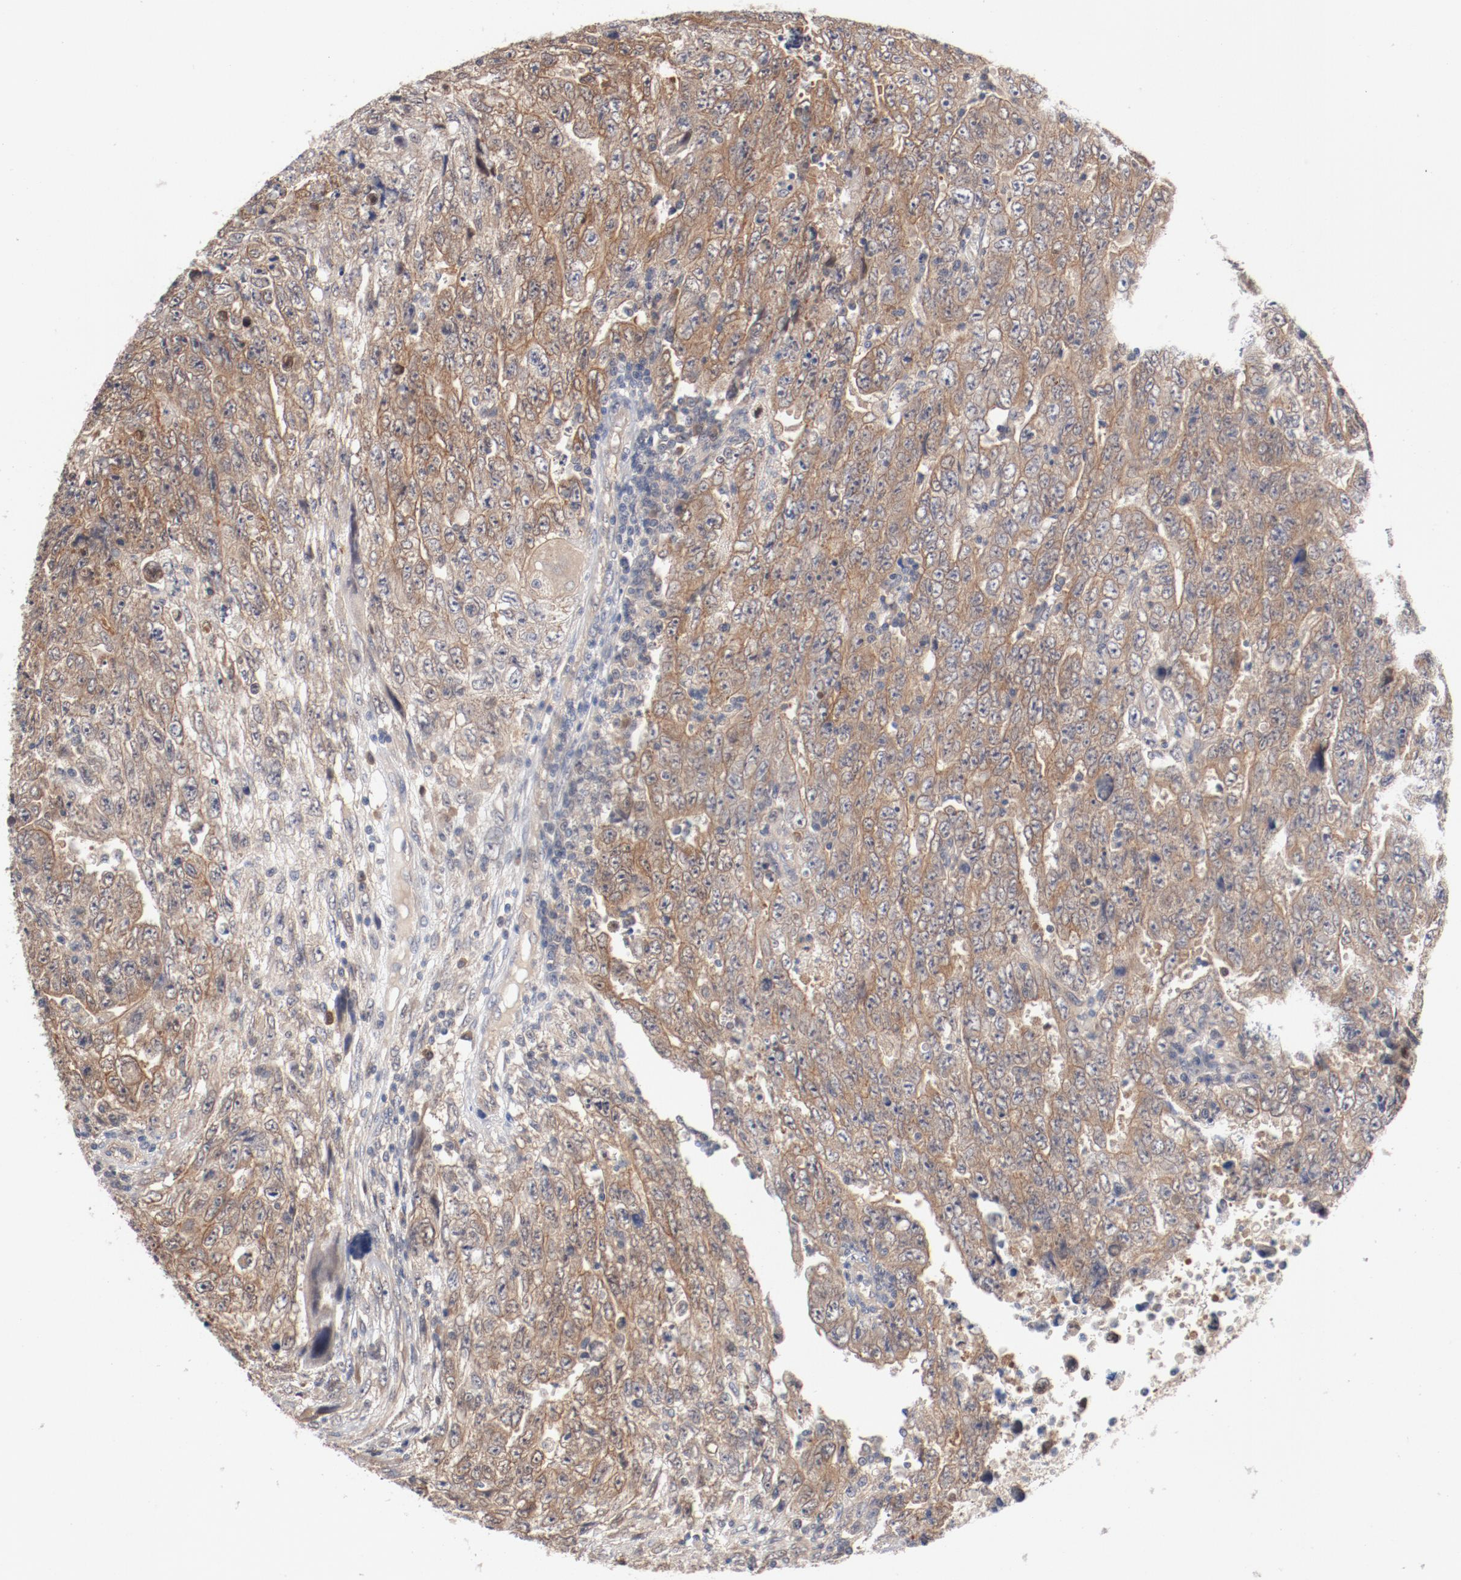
{"staining": {"intensity": "moderate", "quantity": ">75%", "location": "cytoplasmic/membranous"}, "tissue": "testis cancer", "cell_type": "Tumor cells", "image_type": "cancer", "snomed": [{"axis": "morphology", "description": "Carcinoma, Embryonal, NOS"}, {"axis": "topography", "description": "Testis"}], "caption": "Testis cancer was stained to show a protein in brown. There is medium levels of moderate cytoplasmic/membranous staining in about >75% of tumor cells. The staining was performed using DAB, with brown indicating positive protein expression. Nuclei are stained blue with hematoxylin.", "gene": "PITPNM2", "patient": {"sex": "male", "age": 28}}